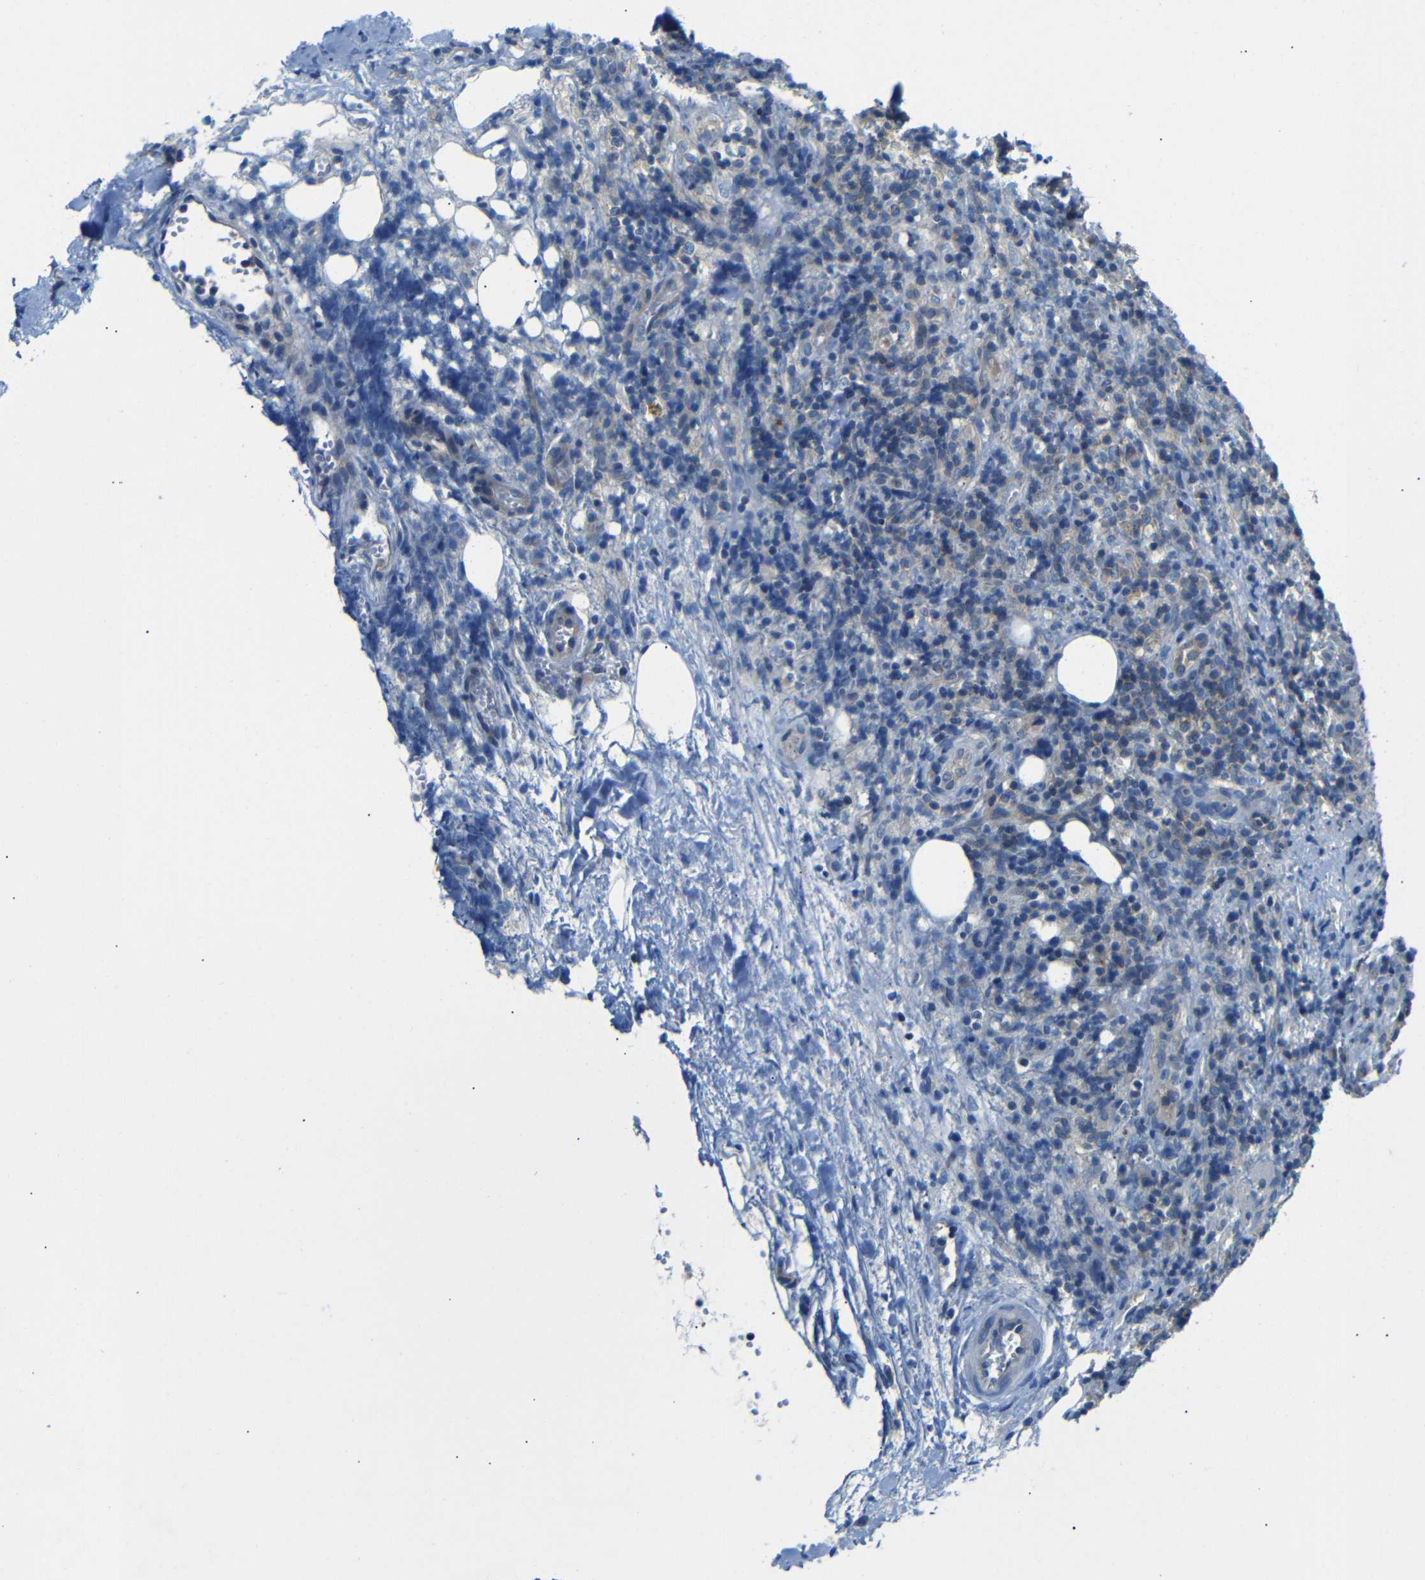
{"staining": {"intensity": "weak", "quantity": "25%-75%", "location": "cytoplasmic/membranous"}, "tissue": "lymphoma", "cell_type": "Tumor cells", "image_type": "cancer", "snomed": [{"axis": "morphology", "description": "Malignant lymphoma, non-Hodgkin's type, High grade"}, {"axis": "topography", "description": "Lymph node"}], "caption": "Immunohistochemistry (IHC) of malignant lymphoma, non-Hodgkin's type (high-grade) reveals low levels of weak cytoplasmic/membranous staining in about 25%-75% of tumor cells.", "gene": "DCP1A", "patient": {"sex": "female", "age": 76}}